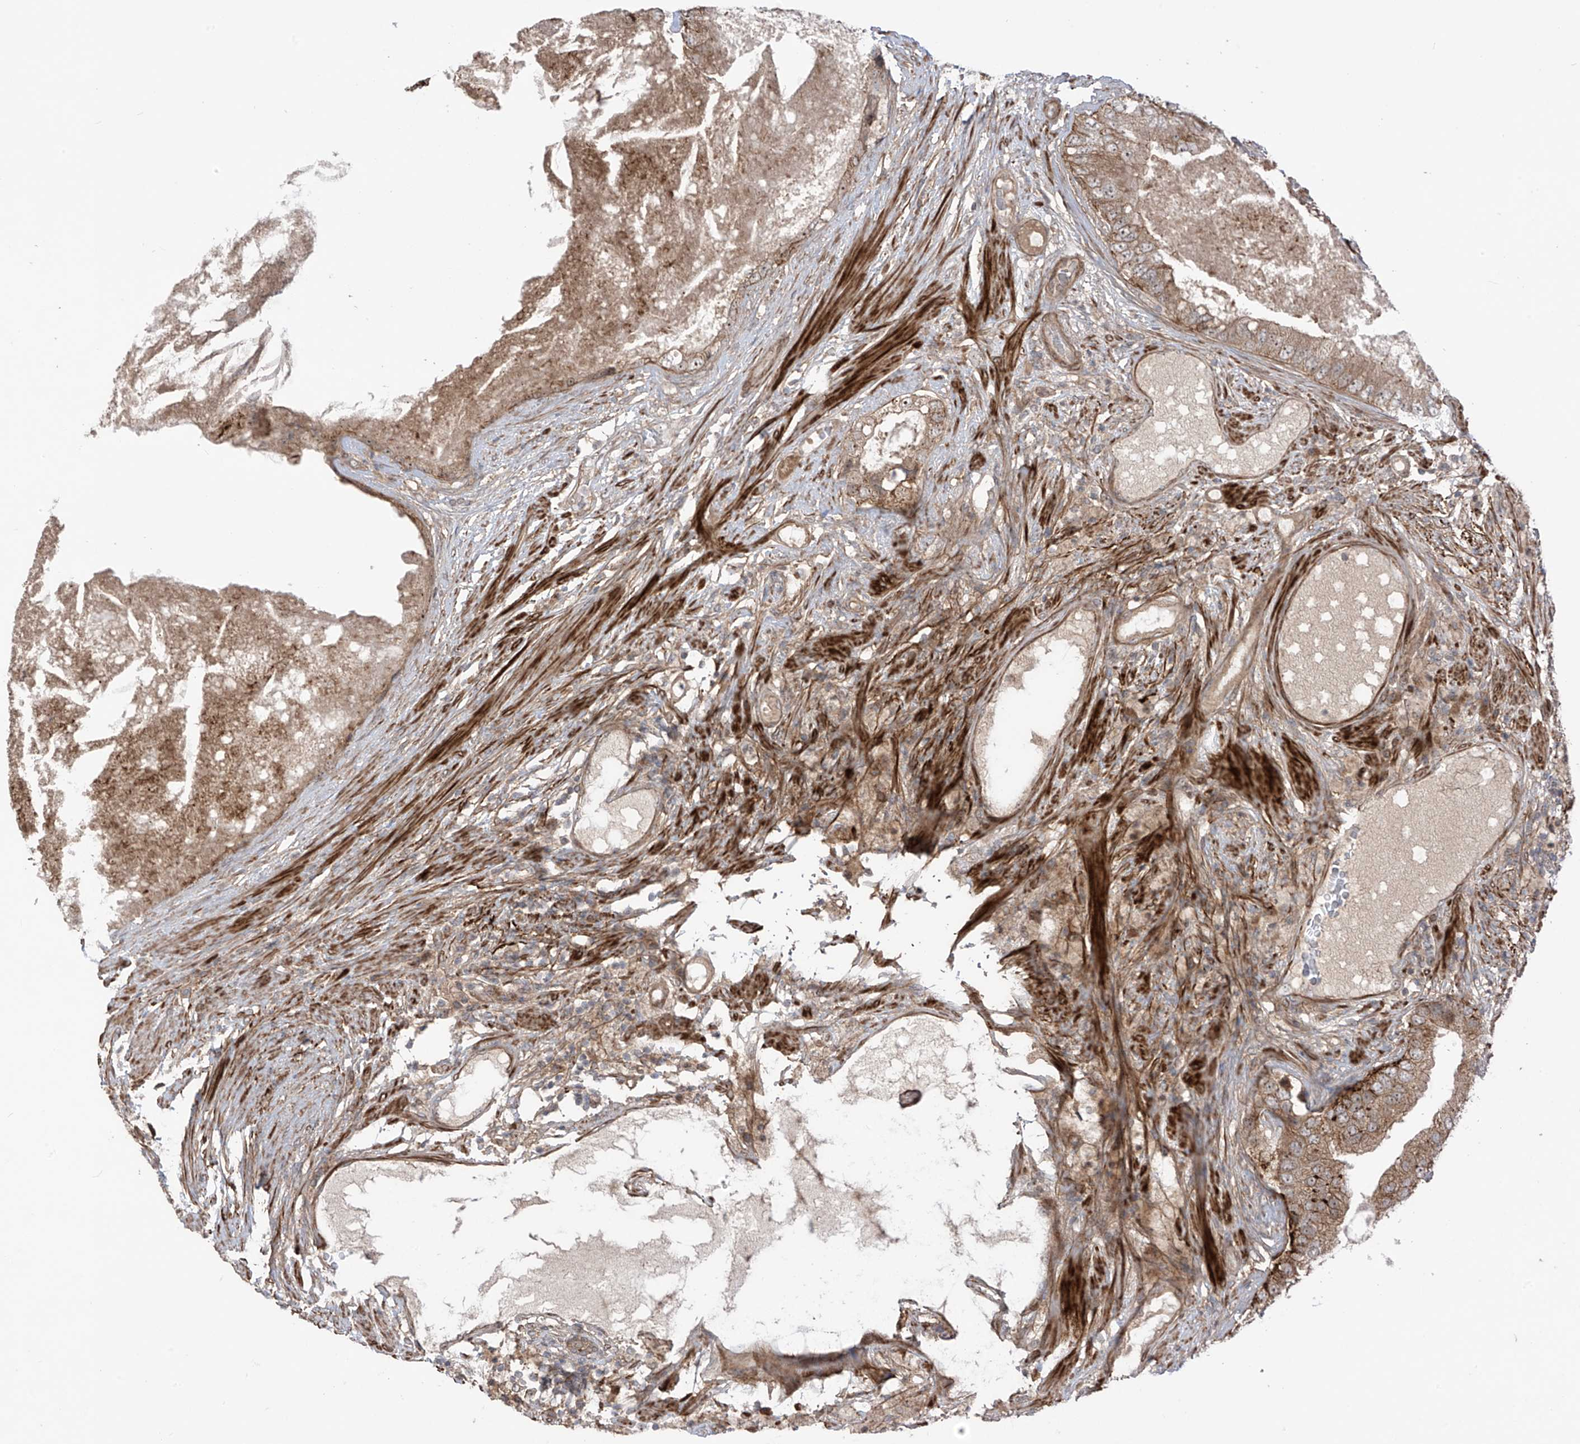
{"staining": {"intensity": "moderate", "quantity": ">75%", "location": "cytoplasmic/membranous"}, "tissue": "prostate cancer", "cell_type": "Tumor cells", "image_type": "cancer", "snomed": [{"axis": "morphology", "description": "Adenocarcinoma, High grade"}, {"axis": "topography", "description": "Prostate"}], "caption": "IHC (DAB) staining of human prostate cancer (adenocarcinoma (high-grade)) reveals moderate cytoplasmic/membranous protein expression in approximately >75% of tumor cells. Using DAB (3,3'-diaminobenzidine) (brown) and hematoxylin (blue) stains, captured at high magnification using brightfield microscopy.", "gene": "LRRC74A", "patient": {"sex": "male", "age": 70}}